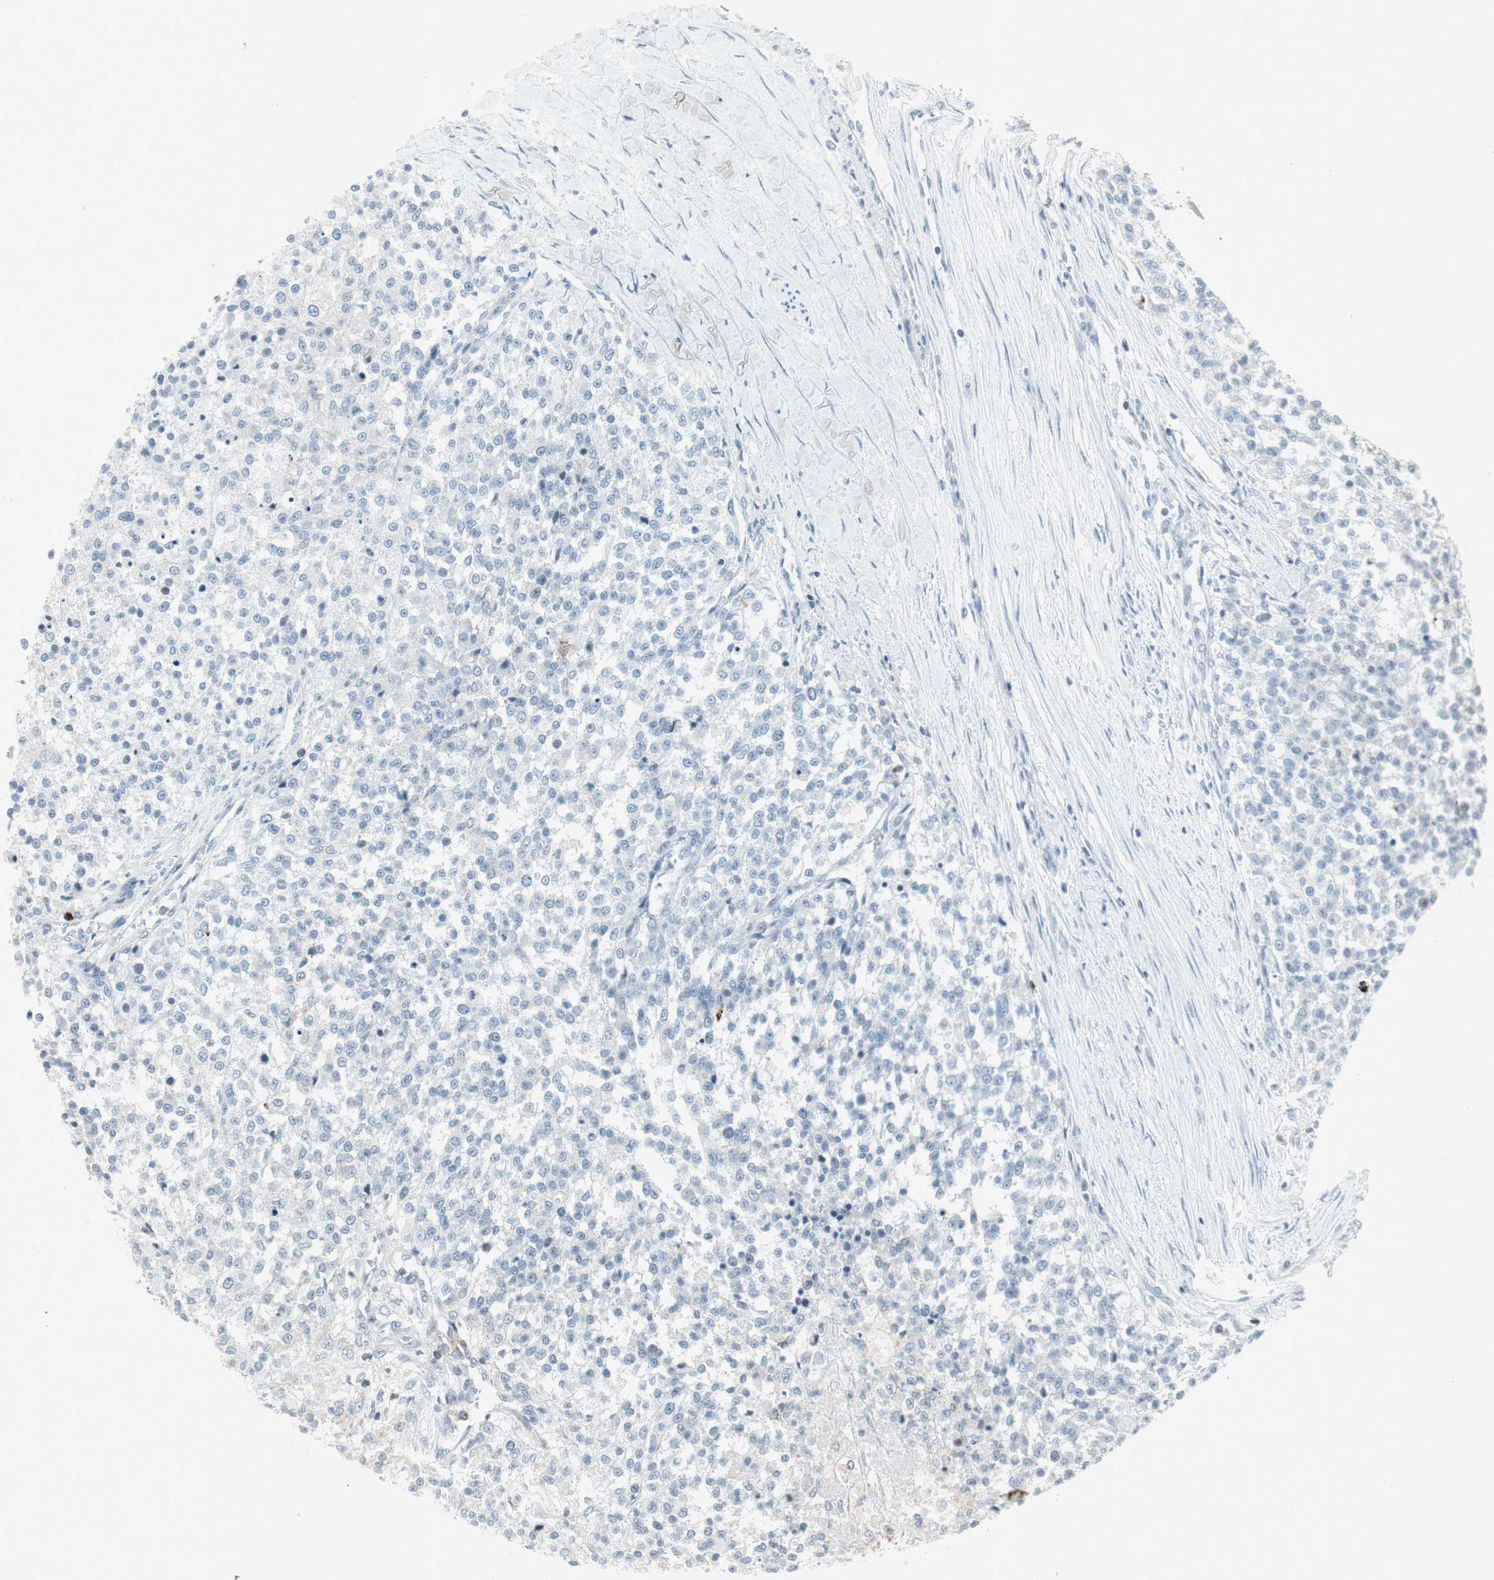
{"staining": {"intensity": "negative", "quantity": "none", "location": "none"}, "tissue": "testis cancer", "cell_type": "Tumor cells", "image_type": "cancer", "snomed": [{"axis": "morphology", "description": "Seminoma, NOS"}, {"axis": "topography", "description": "Testis"}], "caption": "Testis cancer stained for a protein using IHC exhibits no expression tumor cells.", "gene": "ARG2", "patient": {"sex": "male", "age": 59}}